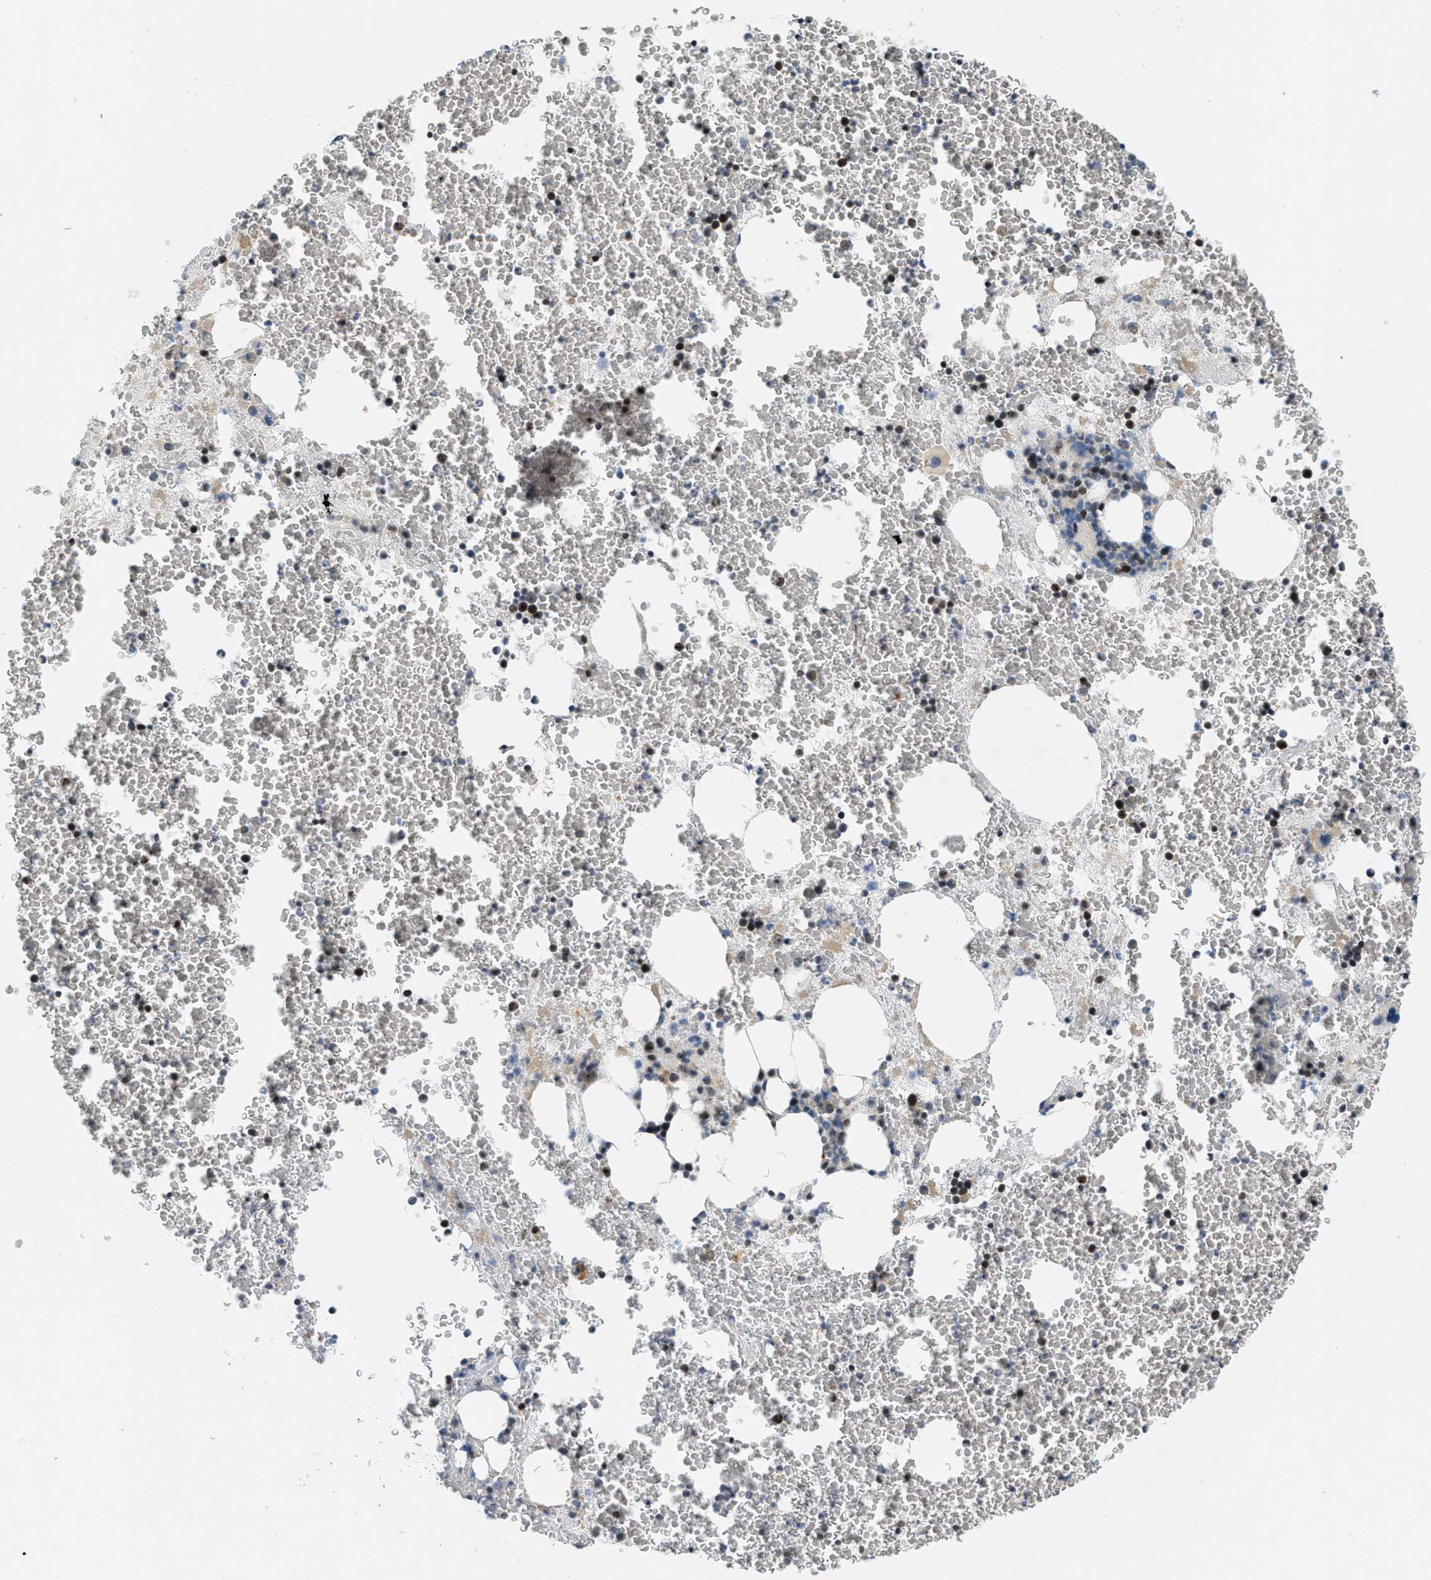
{"staining": {"intensity": "strong", "quantity": "<25%", "location": "nuclear"}, "tissue": "bone marrow", "cell_type": "Hematopoietic cells", "image_type": "normal", "snomed": [{"axis": "morphology", "description": "Normal tissue, NOS"}, {"axis": "morphology", "description": "Inflammation, NOS"}, {"axis": "topography", "description": "Bone marrow"}], "caption": "A high-resolution image shows immunohistochemistry (IHC) staining of benign bone marrow, which reveals strong nuclear positivity in approximately <25% of hematopoietic cells.", "gene": "DDX47", "patient": {"sex": "male", "age": 63}}